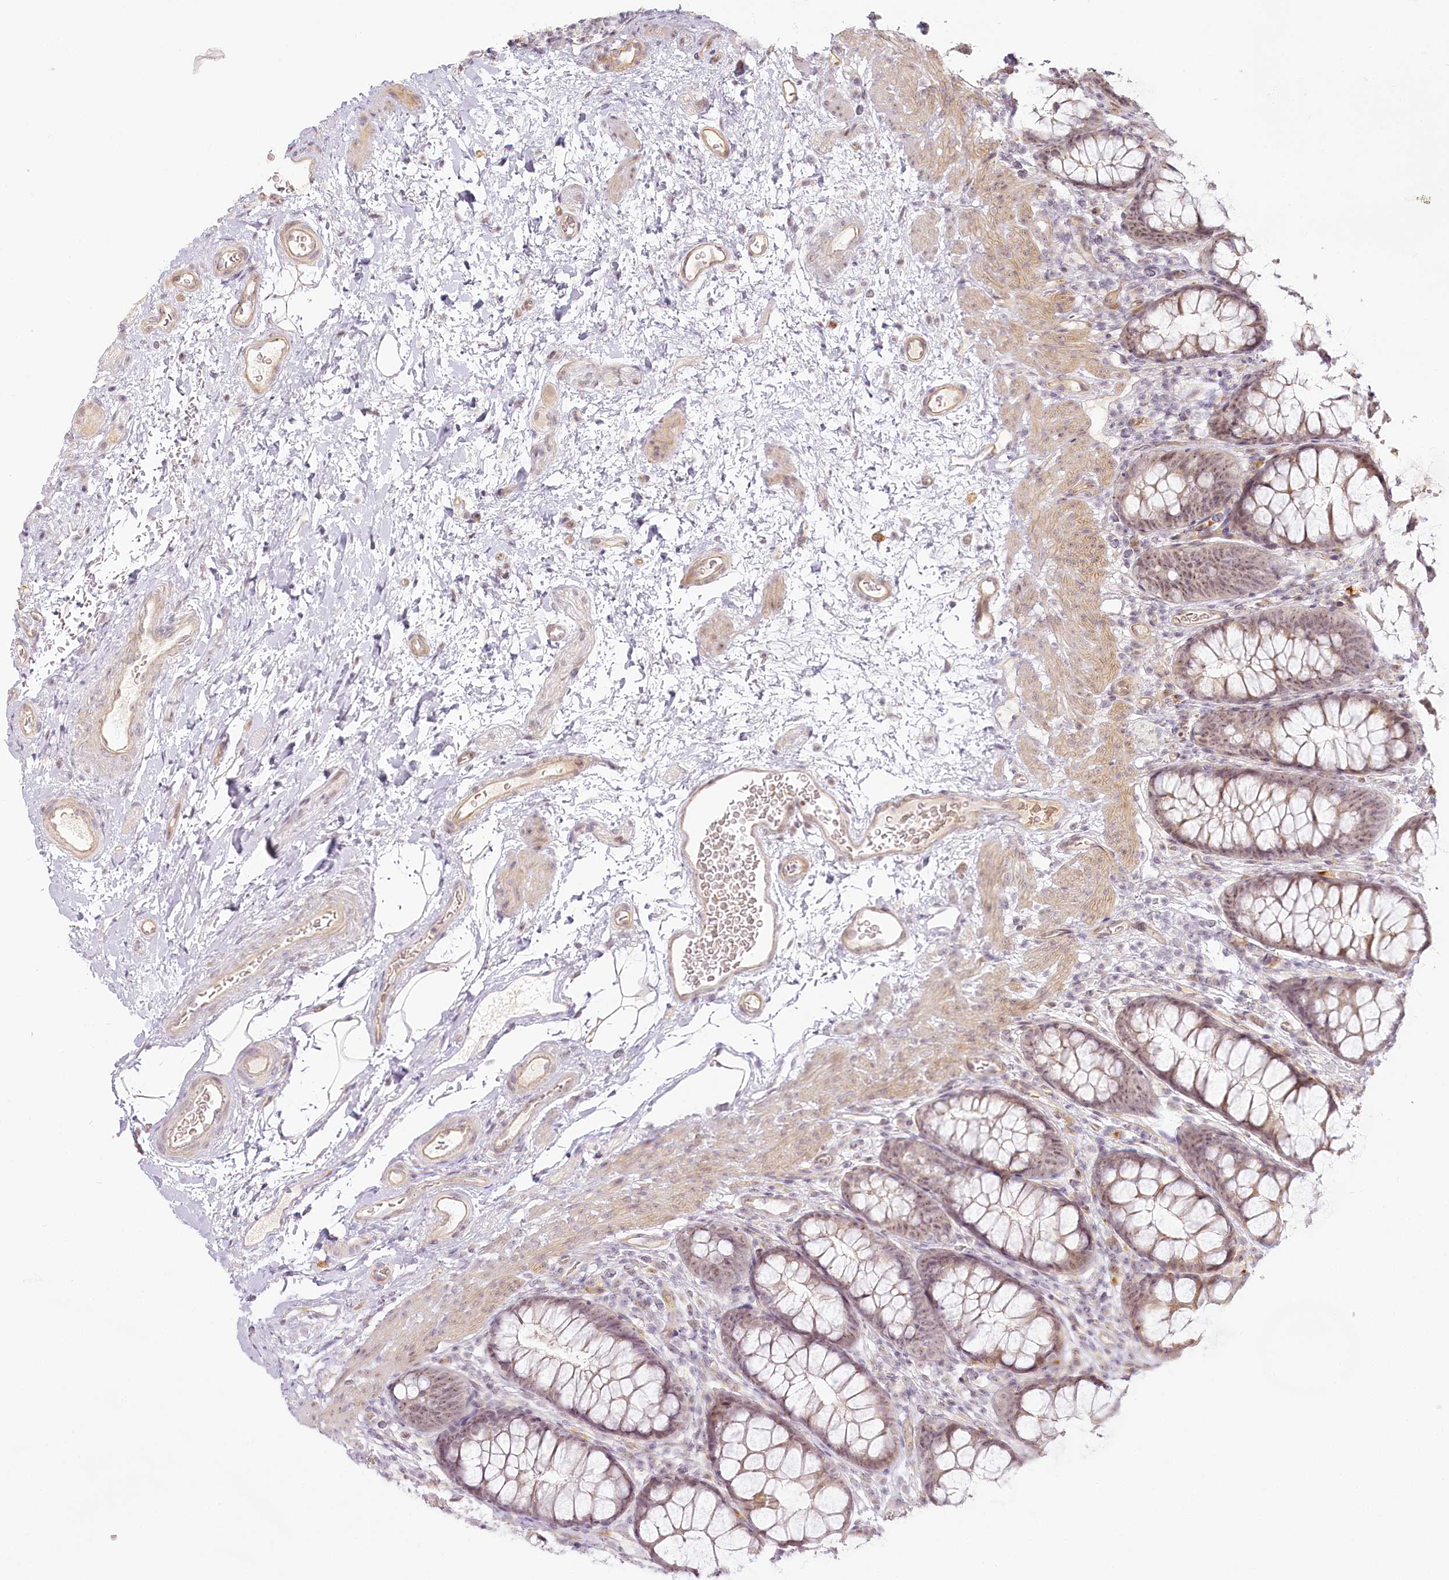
{"staining": {"intensity": "weak", "quantity": ">75%", "location": "cytoplasmic/membranous"}, "tissue": "colon", "cell_type": "Endothelial cells", "image_type": "normal", "snomed": [{"axis": "morphology", "description": "Normal tissue, NOS"}, {"axis": "topography", "description": "Colon"}], "caption": "Protein analysis of normal colon exhibits weak cytoplasmic/membranous expression in approximately >75% of endothelial cells.", "gene": "EXOSC7", "patient": {"sex": "female", "age": 62}}